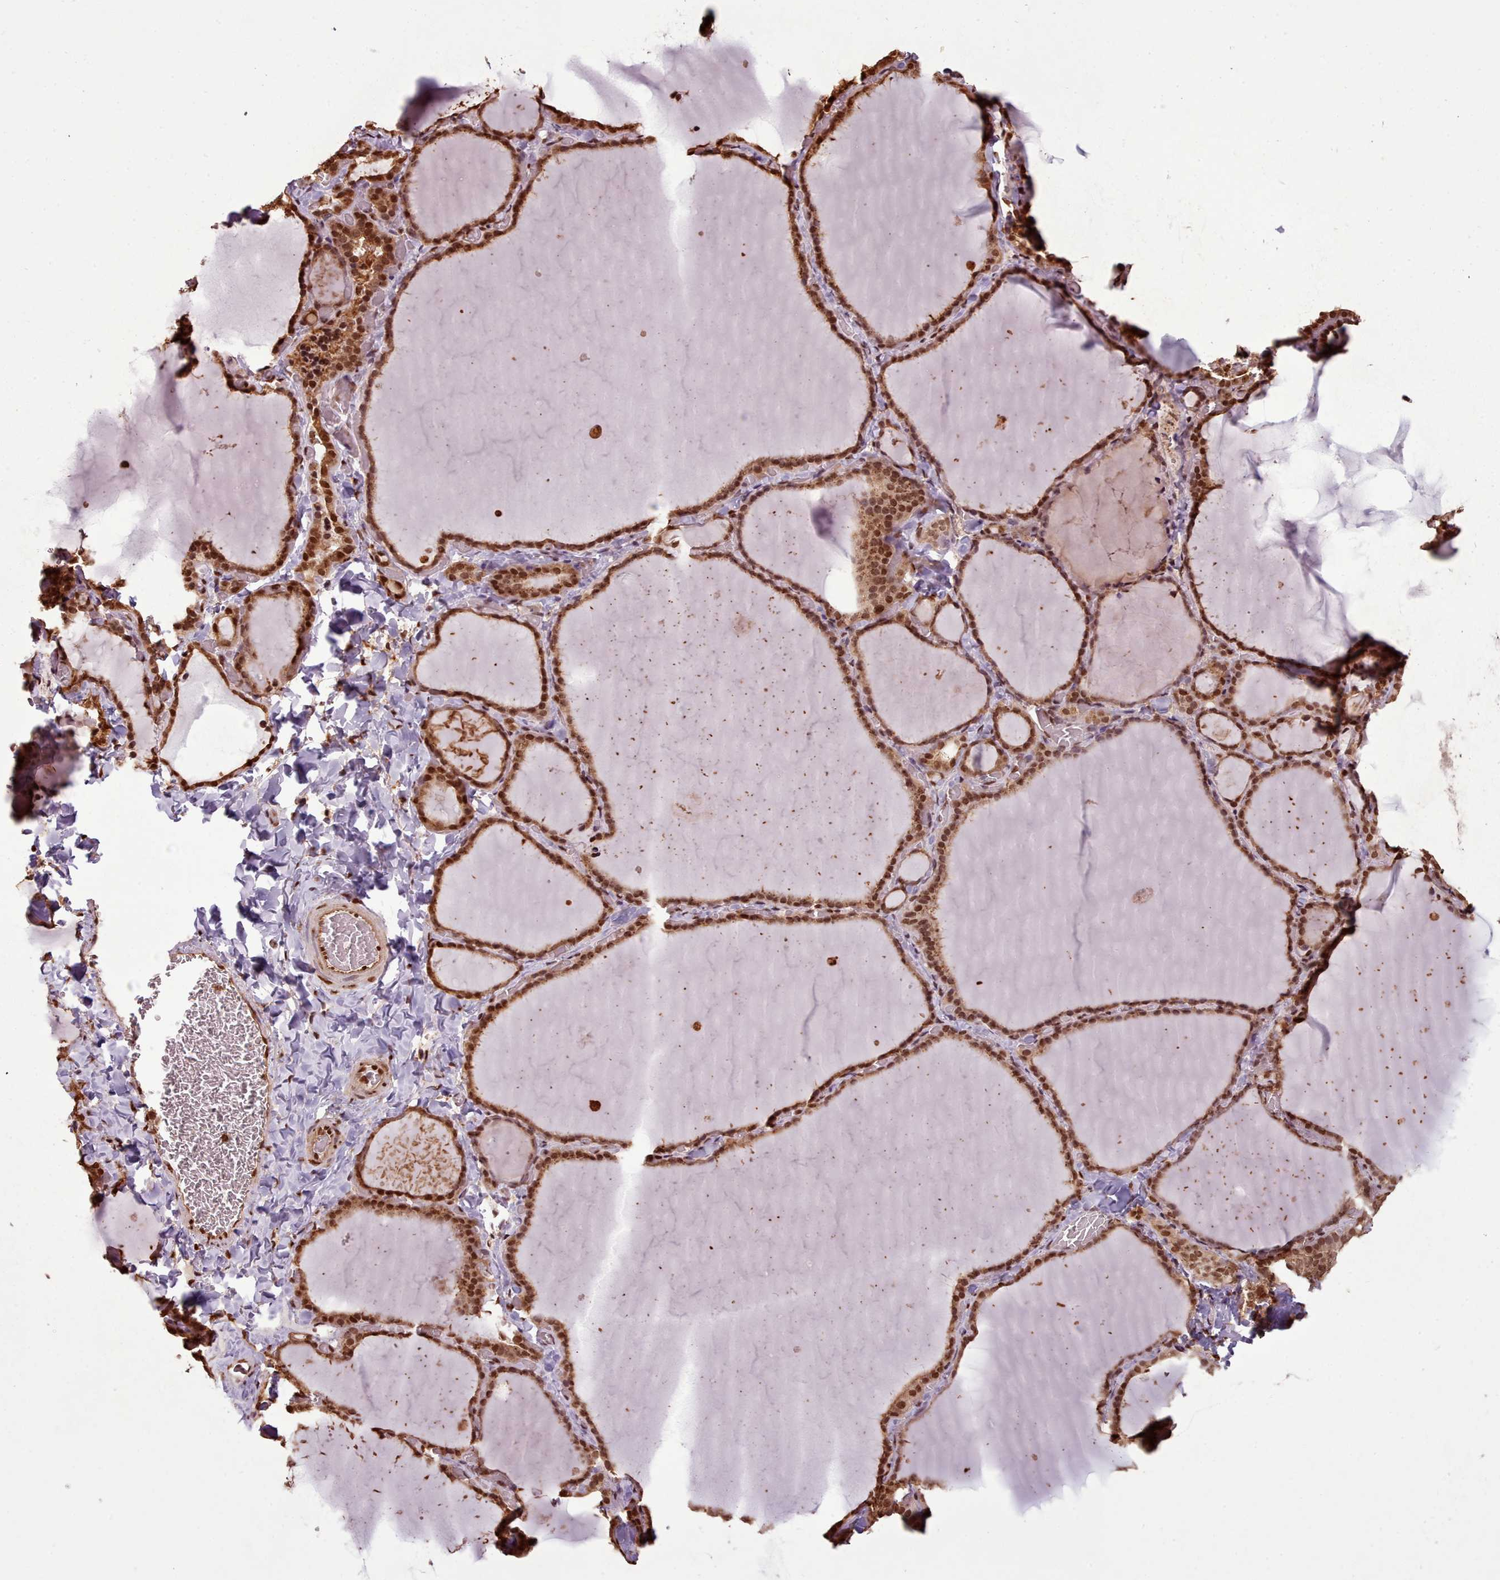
{"staining": {"intensity": "strong", "quantity": ">75%", "location": "cytoplasmic/membranous,nuclear"}, "tissue": "thyroid gland", "cell_type": "Glandular cells", "image_type": "normal", "snomed": [{"axis": "morphology", "description": "Normal tissue, NOS"}, {"axis": "topography", "description": "Thyroid gland"}], "caption": "A histopathology image showing strong cytoplasmic/membranous,nuclear staining in about >75% of glandular cells in benign thyroid gland, as visualized by brown immunohistochemical staining.", "gene": "RPS27A", "patient": {"sex": "female", "age": 22}}